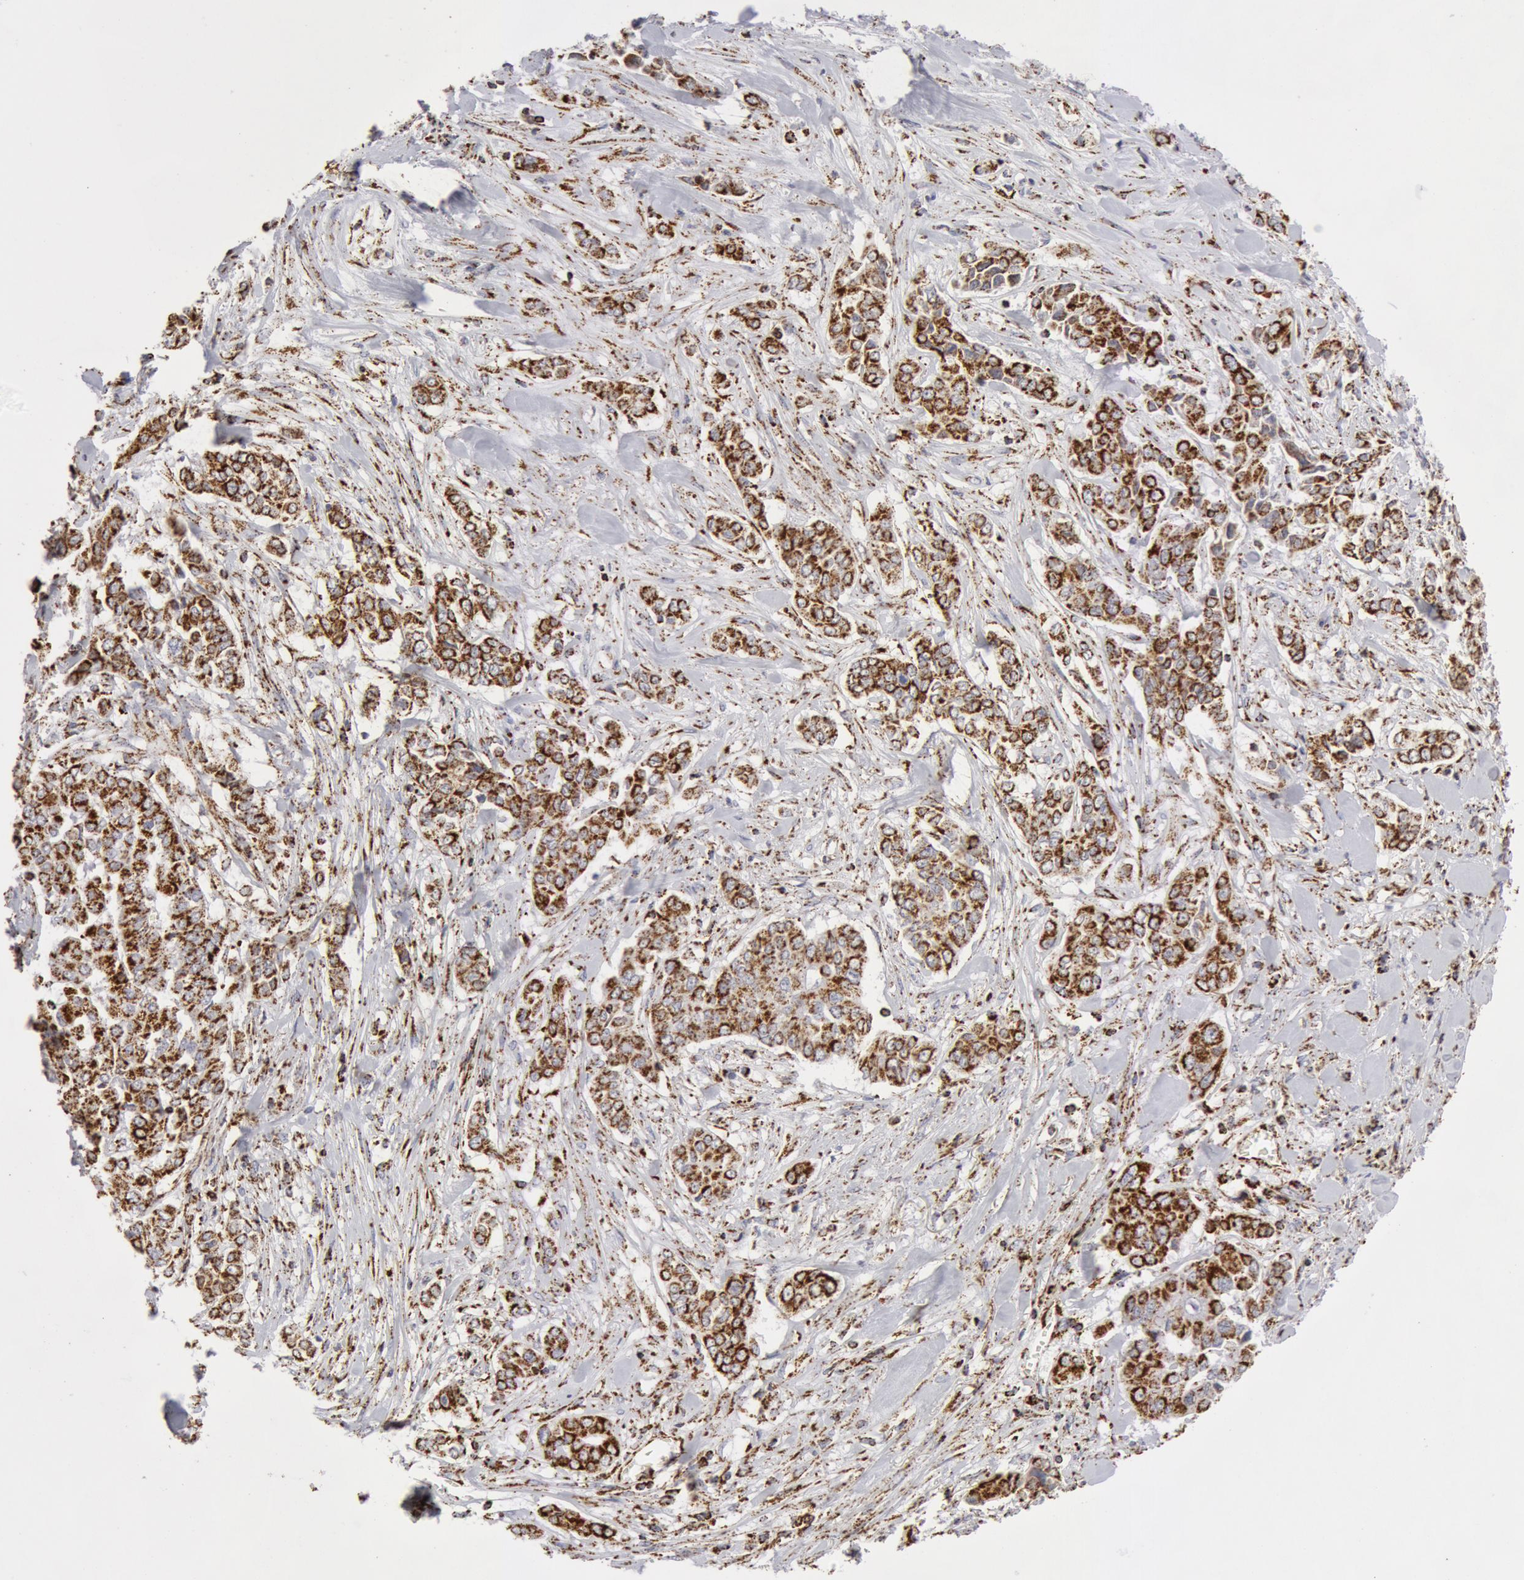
{"staining": {"intensity": "strong", "quantity": ">75%", "location": "cytoplasmic/membranous"}, "tissue": "pancreatic cancer", "cell_type": "Tumor cells", "image_type": "cancer", "snomed": [{"axis": "morphology", "description": "Adenocarcinoma, NOS"}, {"axis": "topography", "description": "Pancreas"}], "caption": "Tumor cells display strong cytoplasmic/membranous staining in approximately >75% of cells in pancreatic adenocarcinoma.", "gene": "ATP5F1B", "patient": {"sex": "female", "age": 52}}